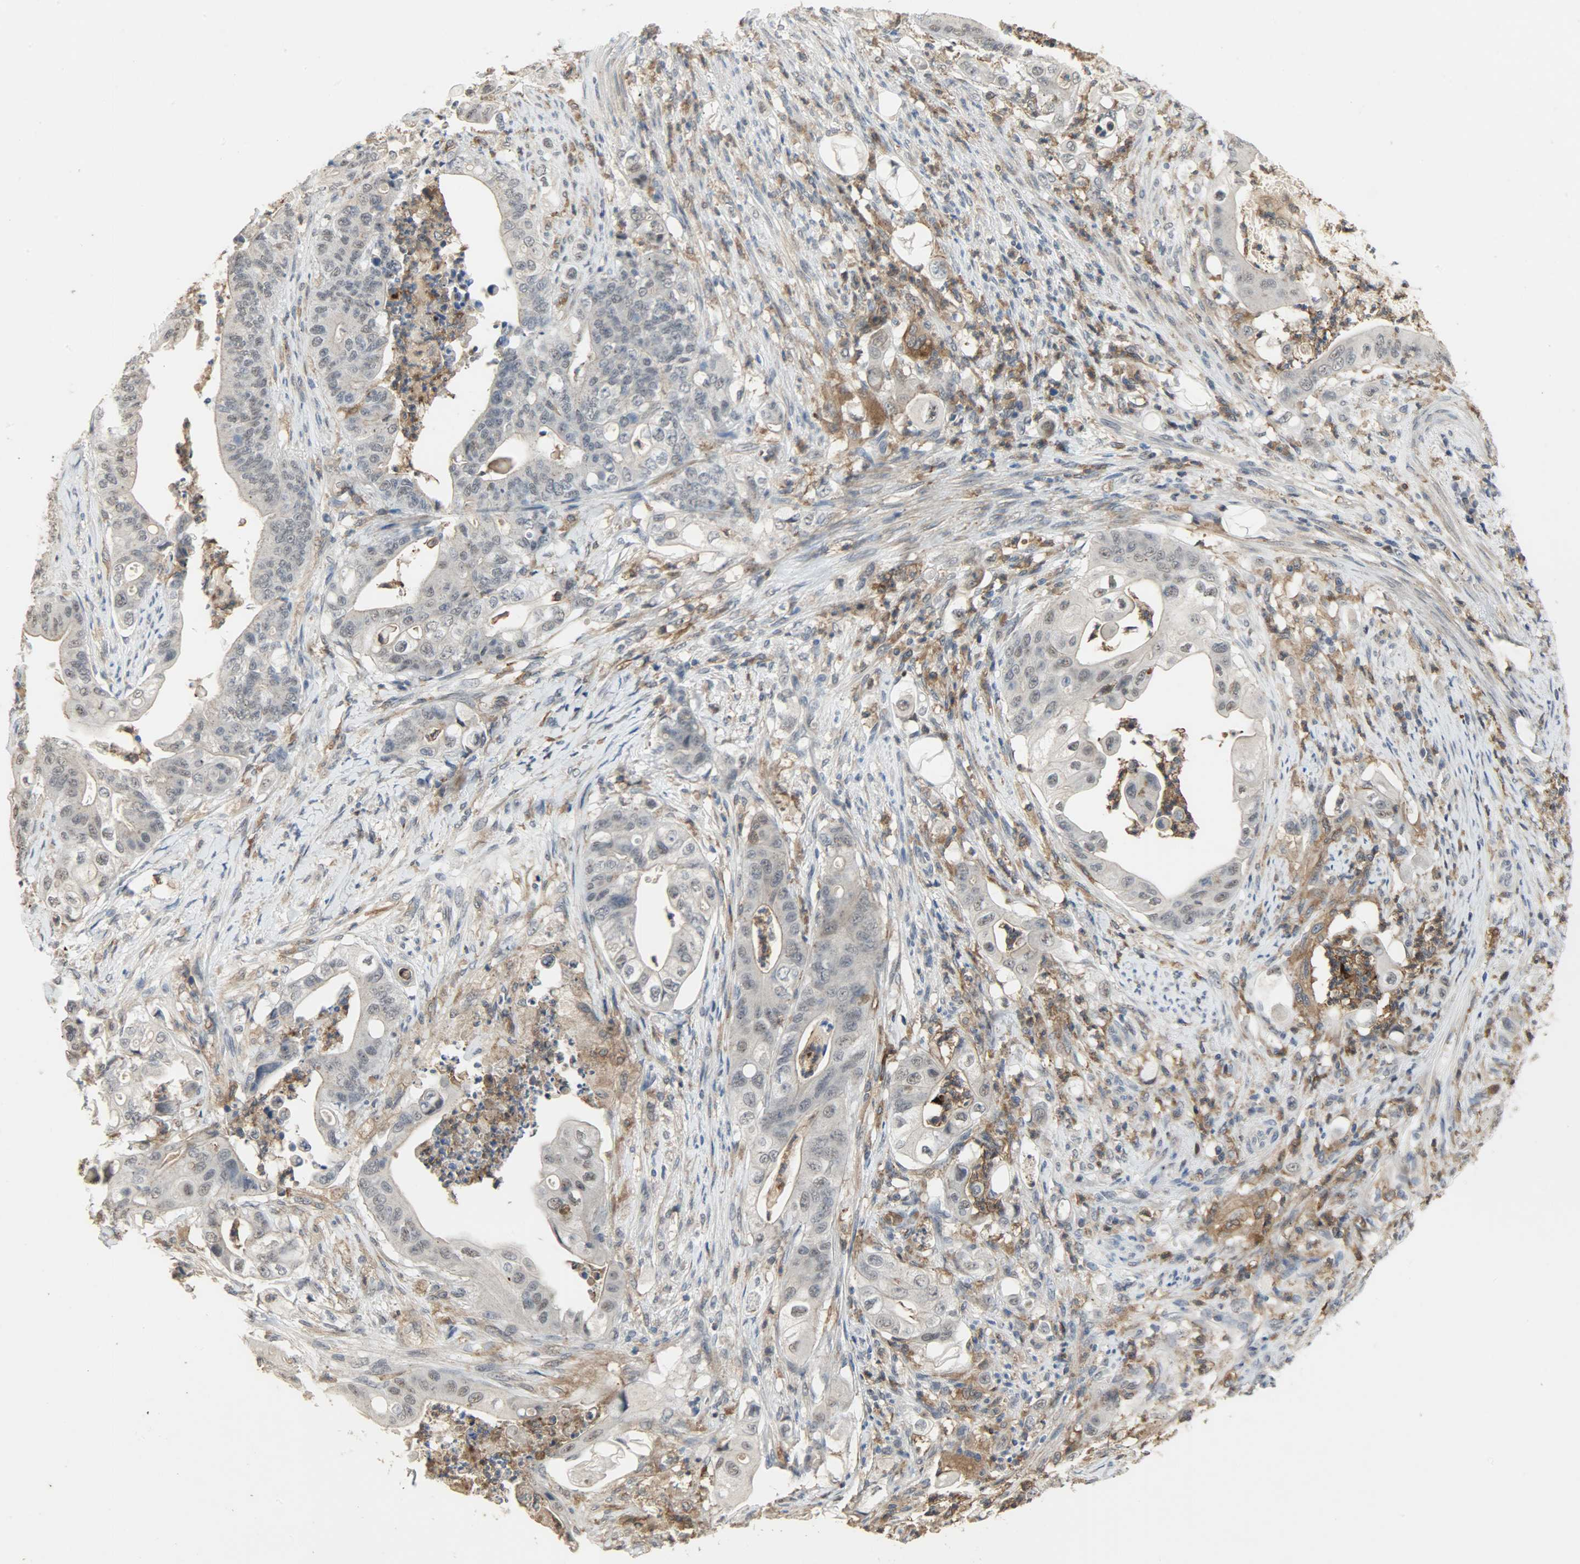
{"staining": {"intensity": "negative", "quantity": "none", "location": "none"}, "tissue": "stomach cancer", "cell_type": "Tumor cells", "image_type": "cancer", "snomed": [{"axis": "morphology", "description": "Adenocarcinoma, NOS"}, {"axis": "topography", "description": "Stomach"}], "caption": "DAB immunohistochemical staining of stomach cancer (adenocarcinoma) demonstrates no significant expression in tumor cells.", "gene": "SKAP2", "patient": {"sex": "female", "age": 73}}